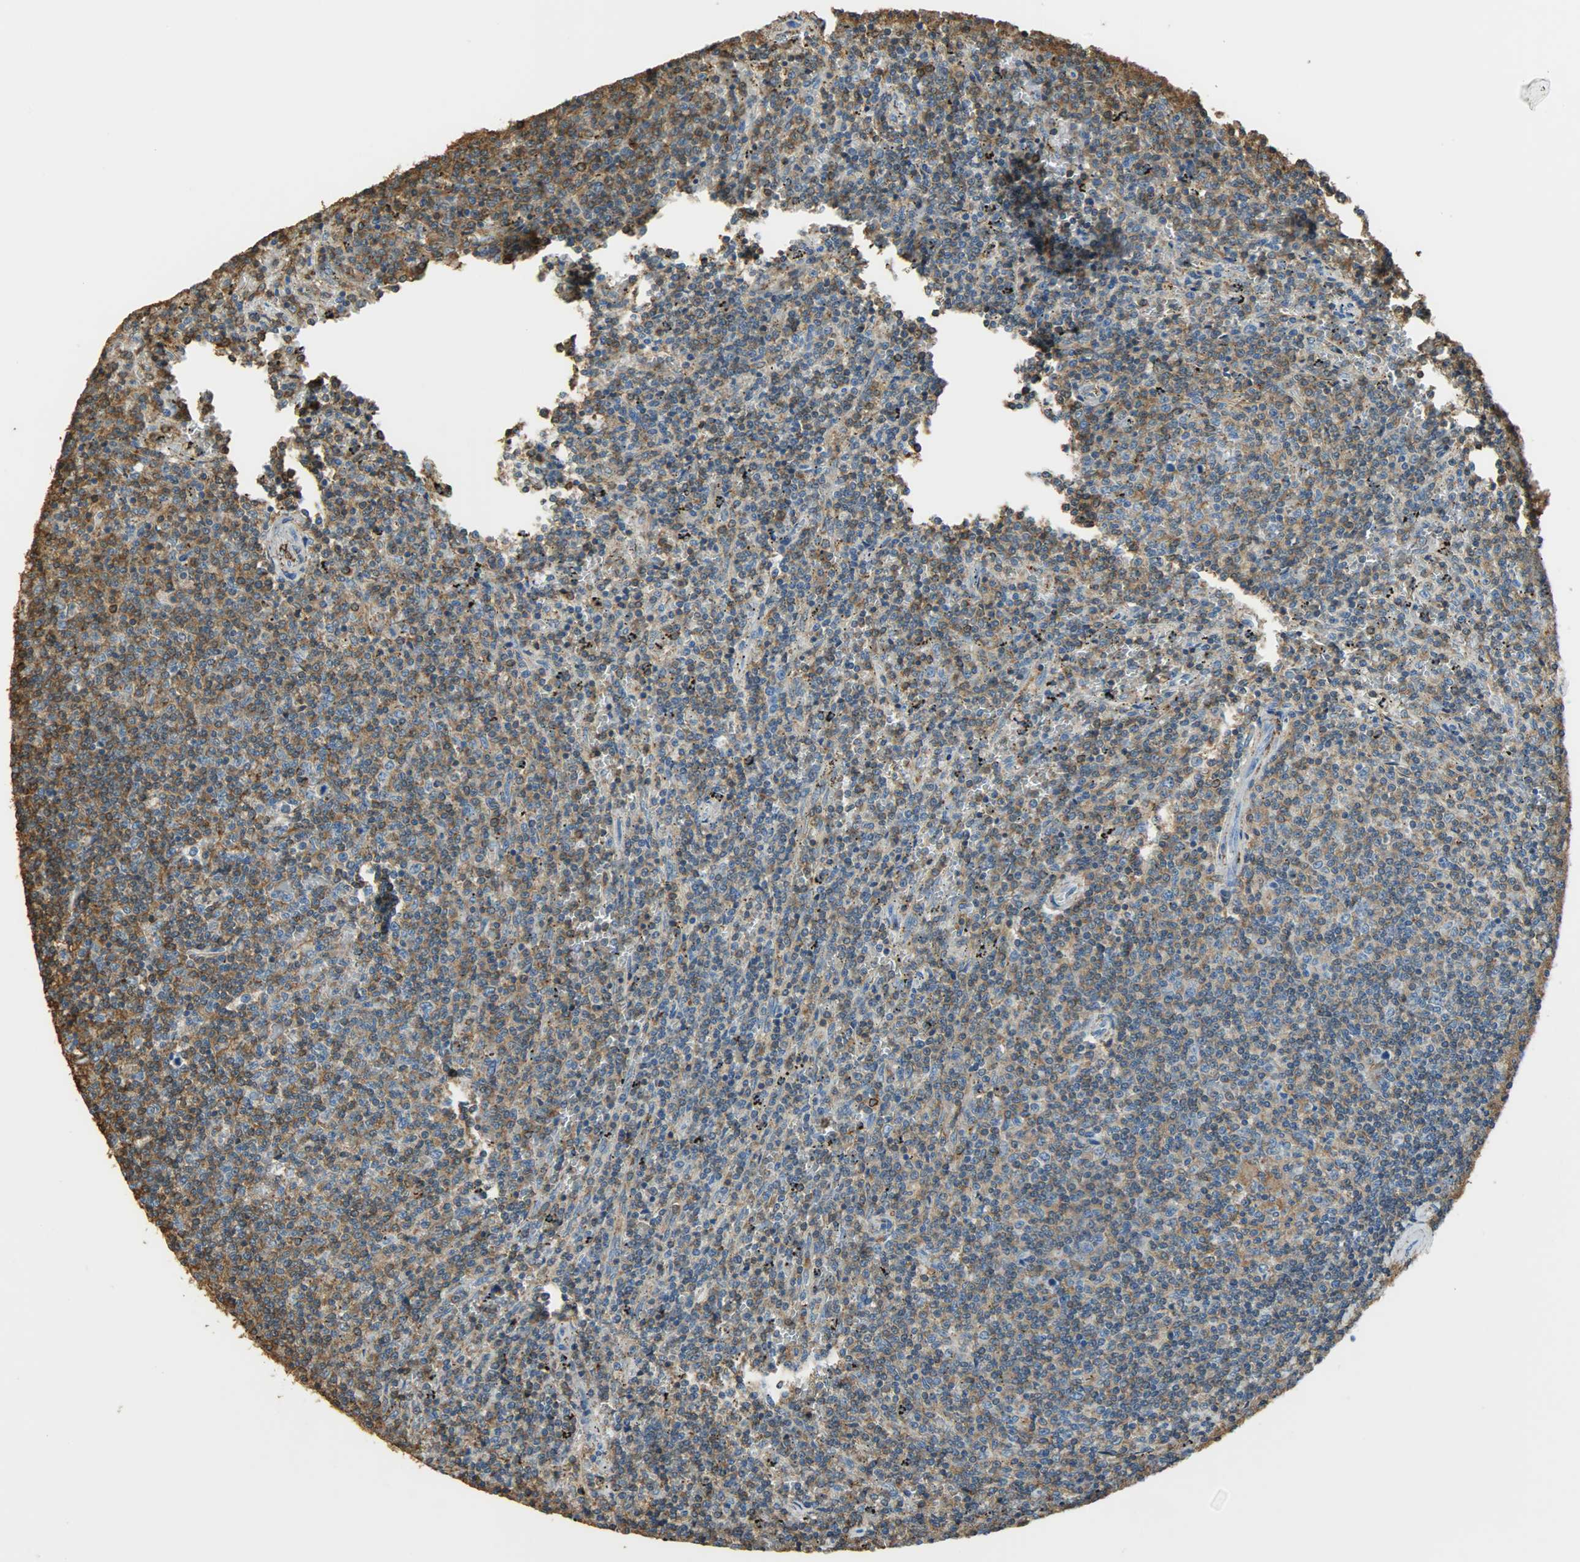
{"staining": {"intensity": "moderate", "quantity": ">75%", "location": "cytoplasmic/membranous"}, "tissue": "lymphoma", "cell_type": "Tumor cells", "image_type": "cancer", "snomed": [{"axis": "morphology", "description": "Malignant lymphoma, non-Hodgkin's type, Low grade"}, {"axis": "topography", "description": "Spleen"}], "caption": "This is a photomicrograph of immunohistochemistry staining of lymphoma, which shows moderate staining in the cytoplasmic/membranous of tumor cells.", "gene": "ANXA6", "patient": {"sex": "female", "age": 50}}